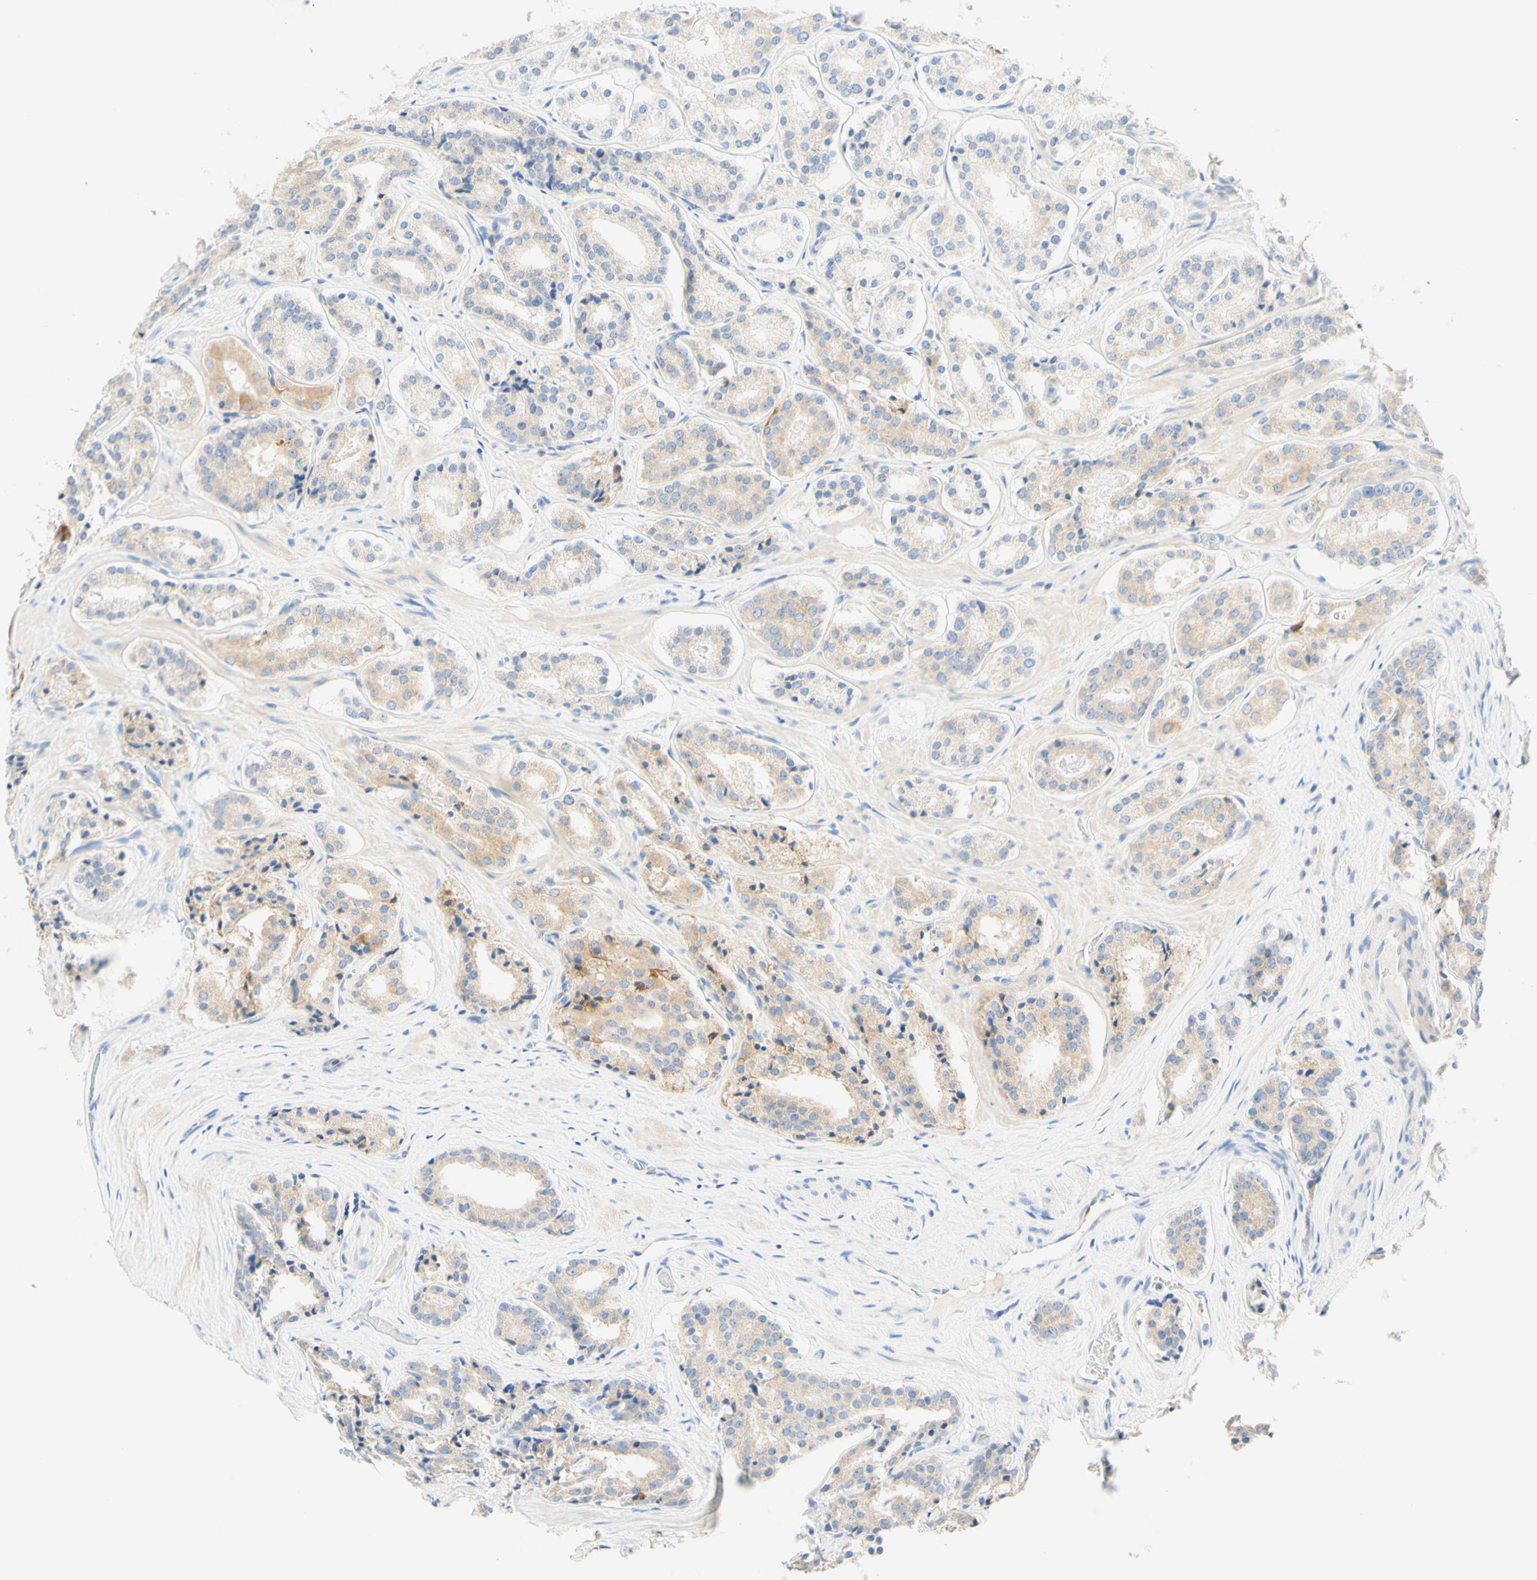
{"staining": {"intensity": "weak", "quantity": "25%-75%", "location": "cytoplasmic/membranous"}, "tissue": "prostate cancer", "cell_type": "Tumor cells", "image_type": "cancer", "snomed": [{"axis": "morphology", "description": "Adenocarcinoma, High grade"}, {"axis": "topography", "description": "Prostate"}], "caption": "IHC of human prostate cancer (high-grade adenocarcinoma) demonstrates low levels of weak cytoplasmic/membranous staining in about 25%-75% of tumor cells.", "gene": "LAT", "patient": {"sex": "male", "age": 60}}